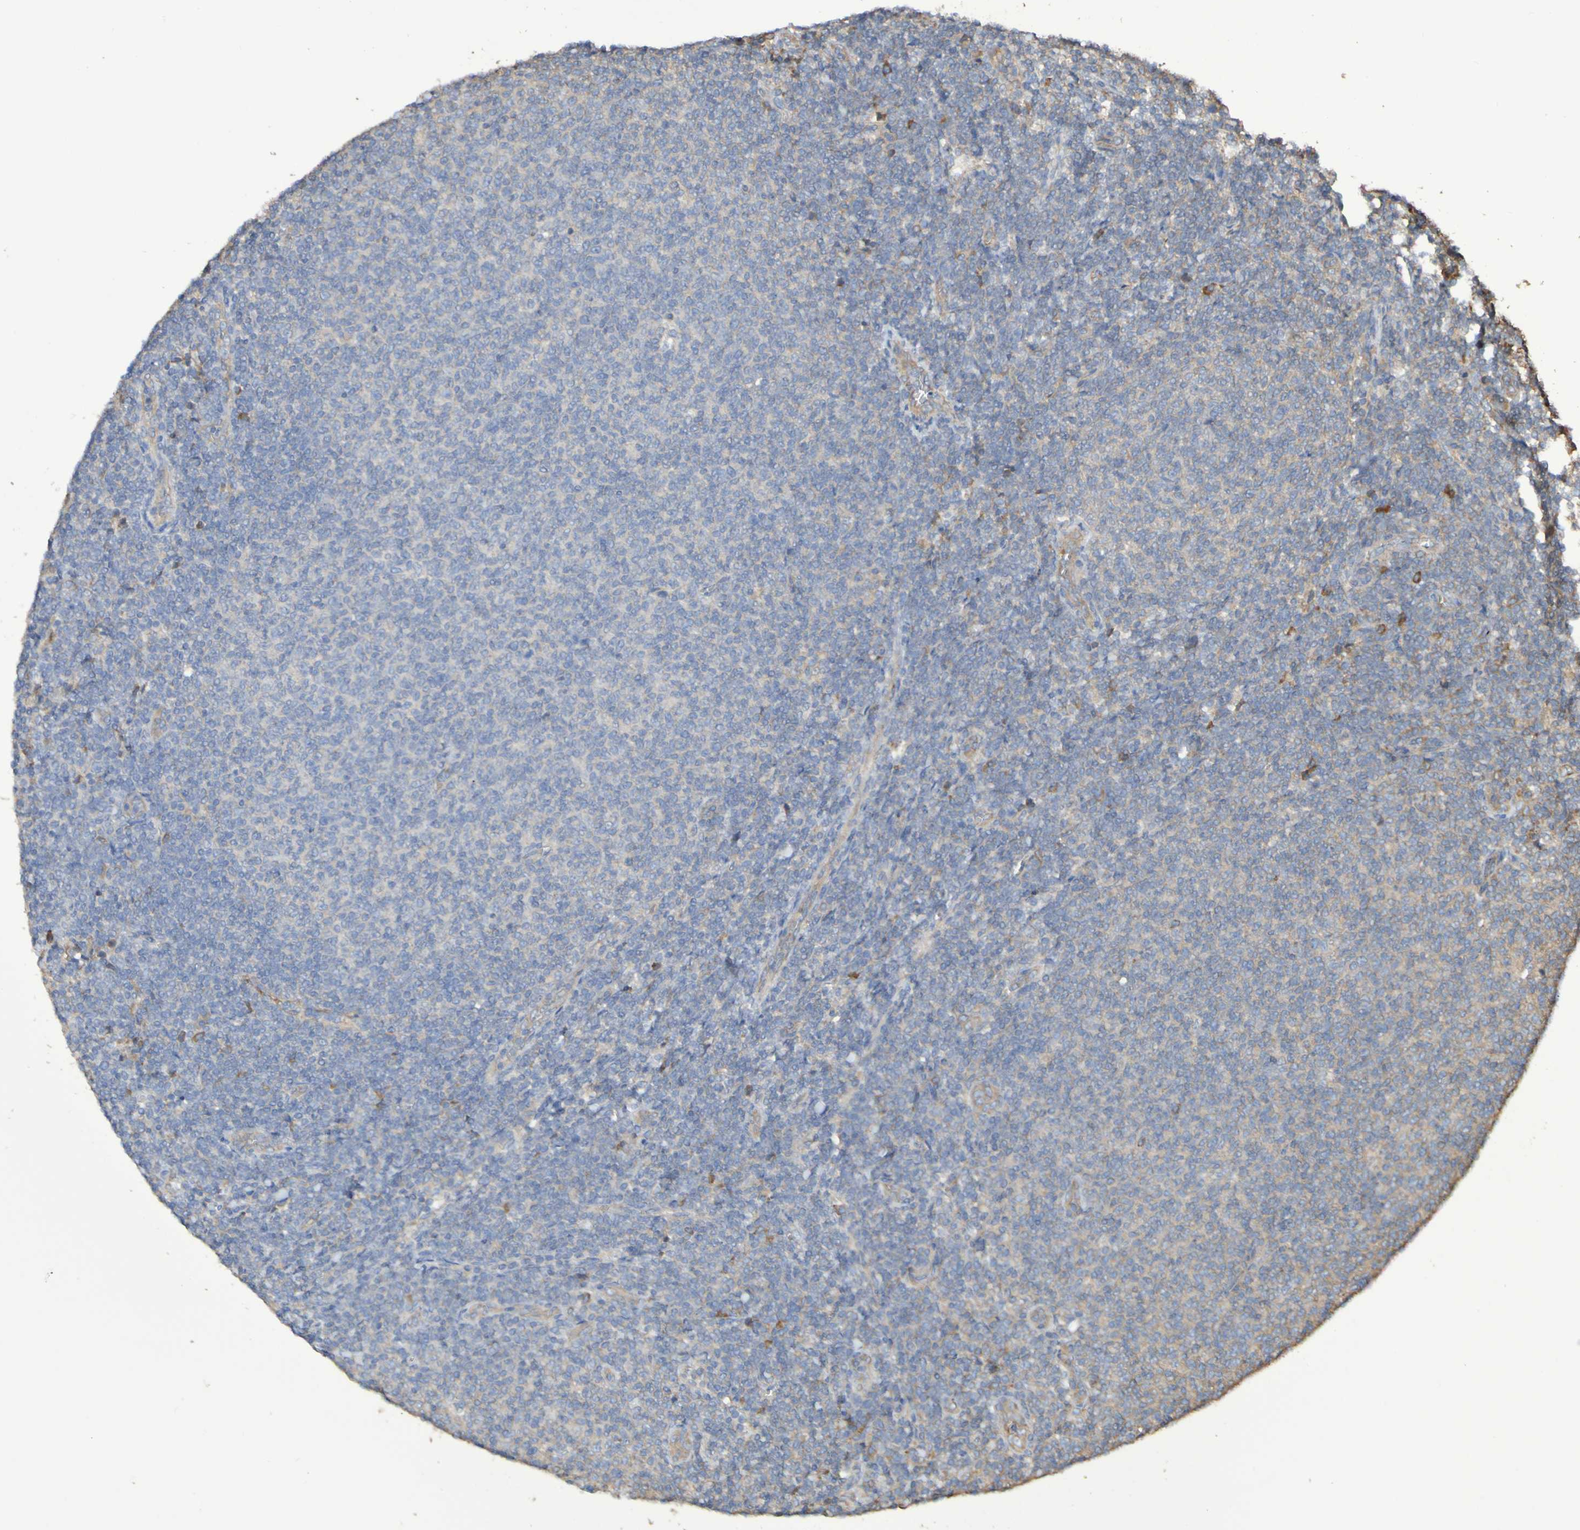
{"staining": {"intensity": "negative", "quantity": "none", "location": "none"}, "tissue": "lymphoma", "cell_type": "Tumor cells", "image_type": "cancer", "snomed": [{"axis": "morphology", "description": "Malignant lymphoma, non-Hodgkin's type, Low grade"}, {"axis": "topography", "description": "Lymph node"}], "caption": "Immunohistochemistry of human malignant lymphoma, non-Hodgkin's type (low-grade) displays no positivity in tumor cells.", "gene": "SYNJ1", "patient": {"sex": "male", "age": 66}}